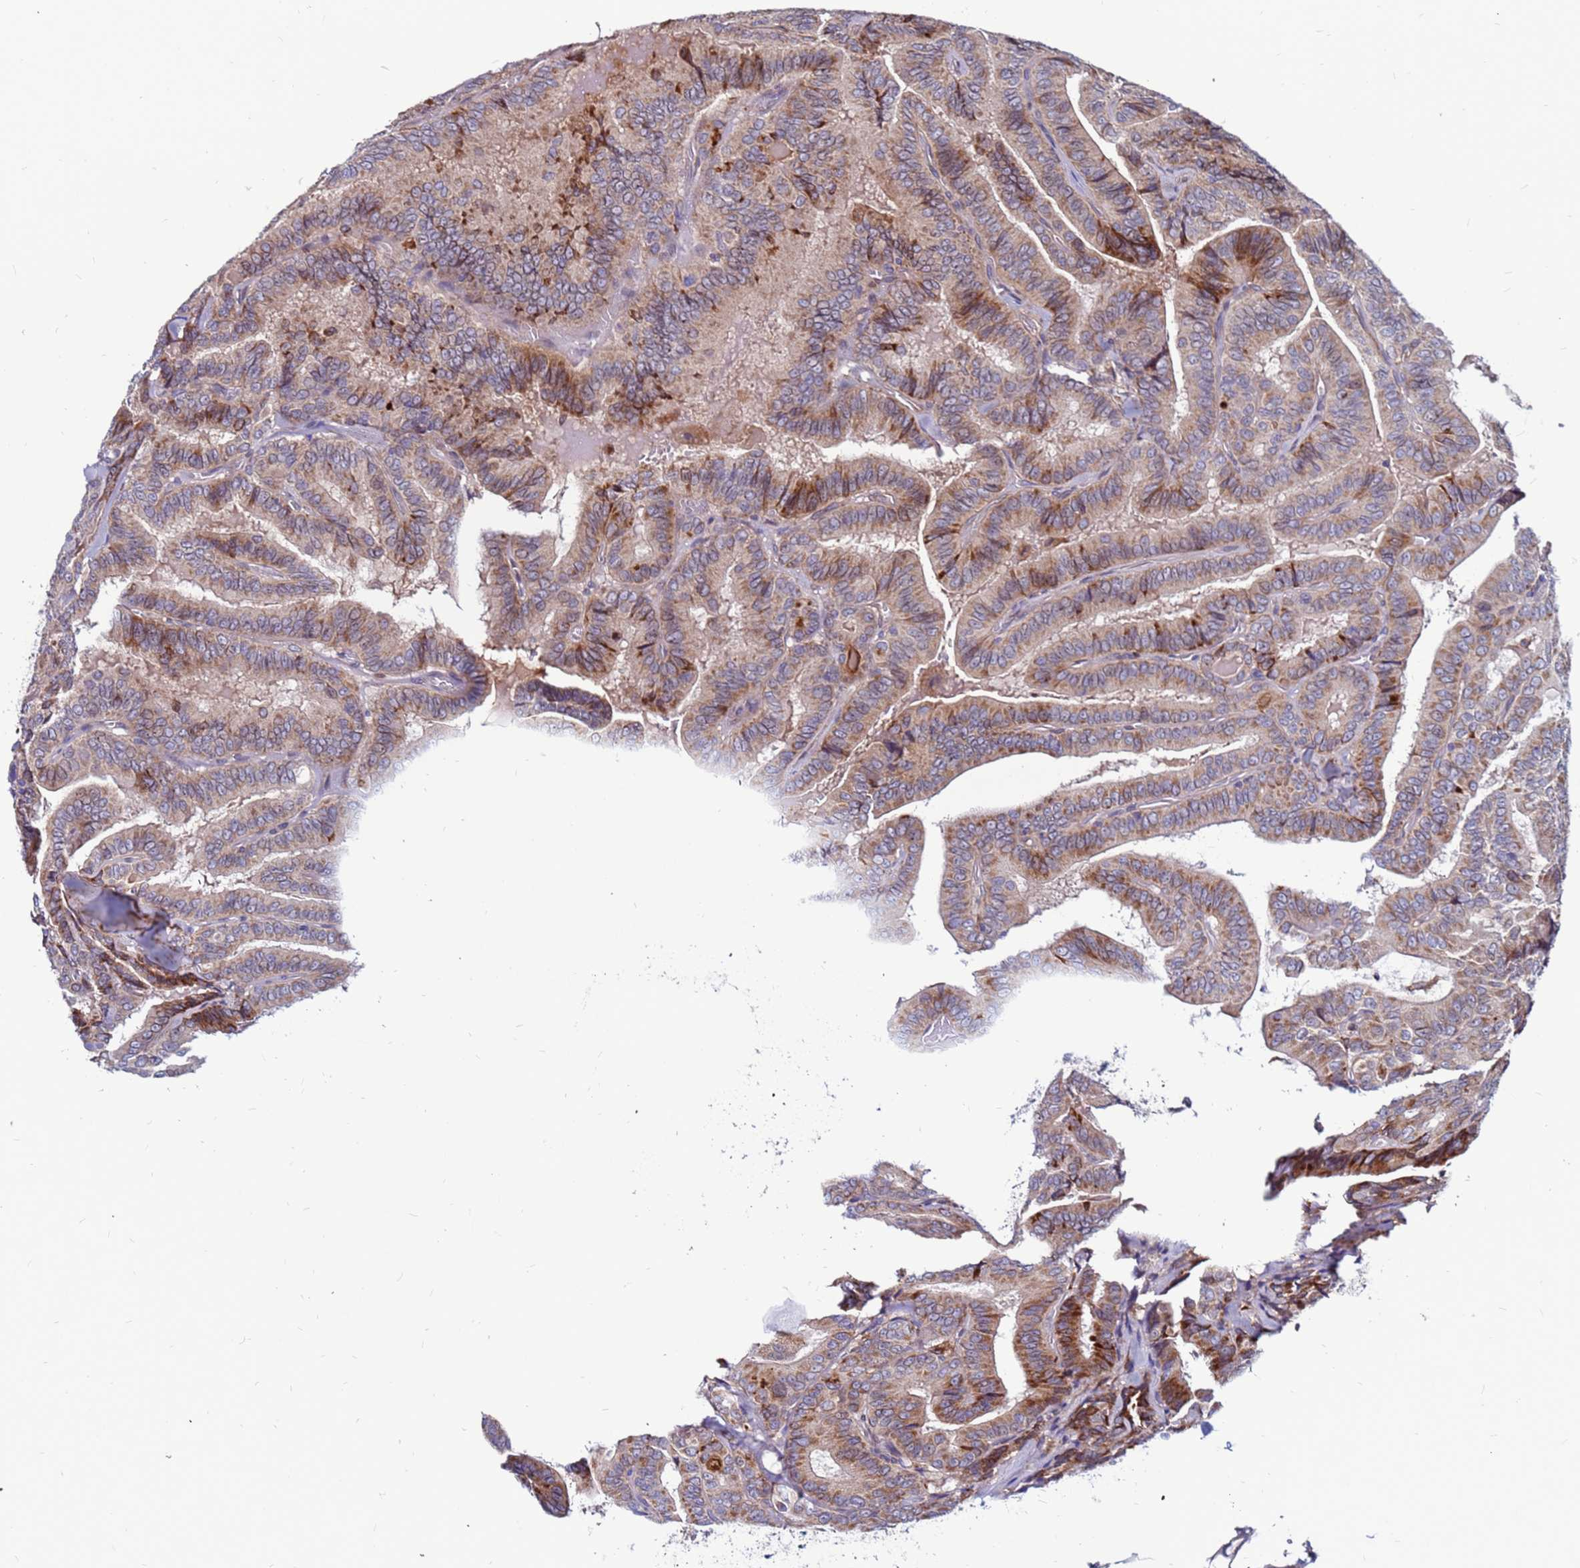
{"staining": {"intensity": "moderate", "quantity": "25%-75%", "location": "cytoplasmic/membranous"}, "tissue": "thyroid cancer", "cell_type": "Tumor cells", "image_type": "cancer", "snomed": [{"axis": "morphology", "description": "Papillary adenocarcinoma, NOS"}, {"axis": "topography", "description": "Thyroid gland"}], "caption": "Protein expression analysis of human thyroid cancer (papillary adenocarcinoma) reveals moderate cytoplasmic/membranous staining in approximately 25%-75% of tumor cells.", "gene": "CCDC71", "patient": {"sex": "male", "age": 61}}